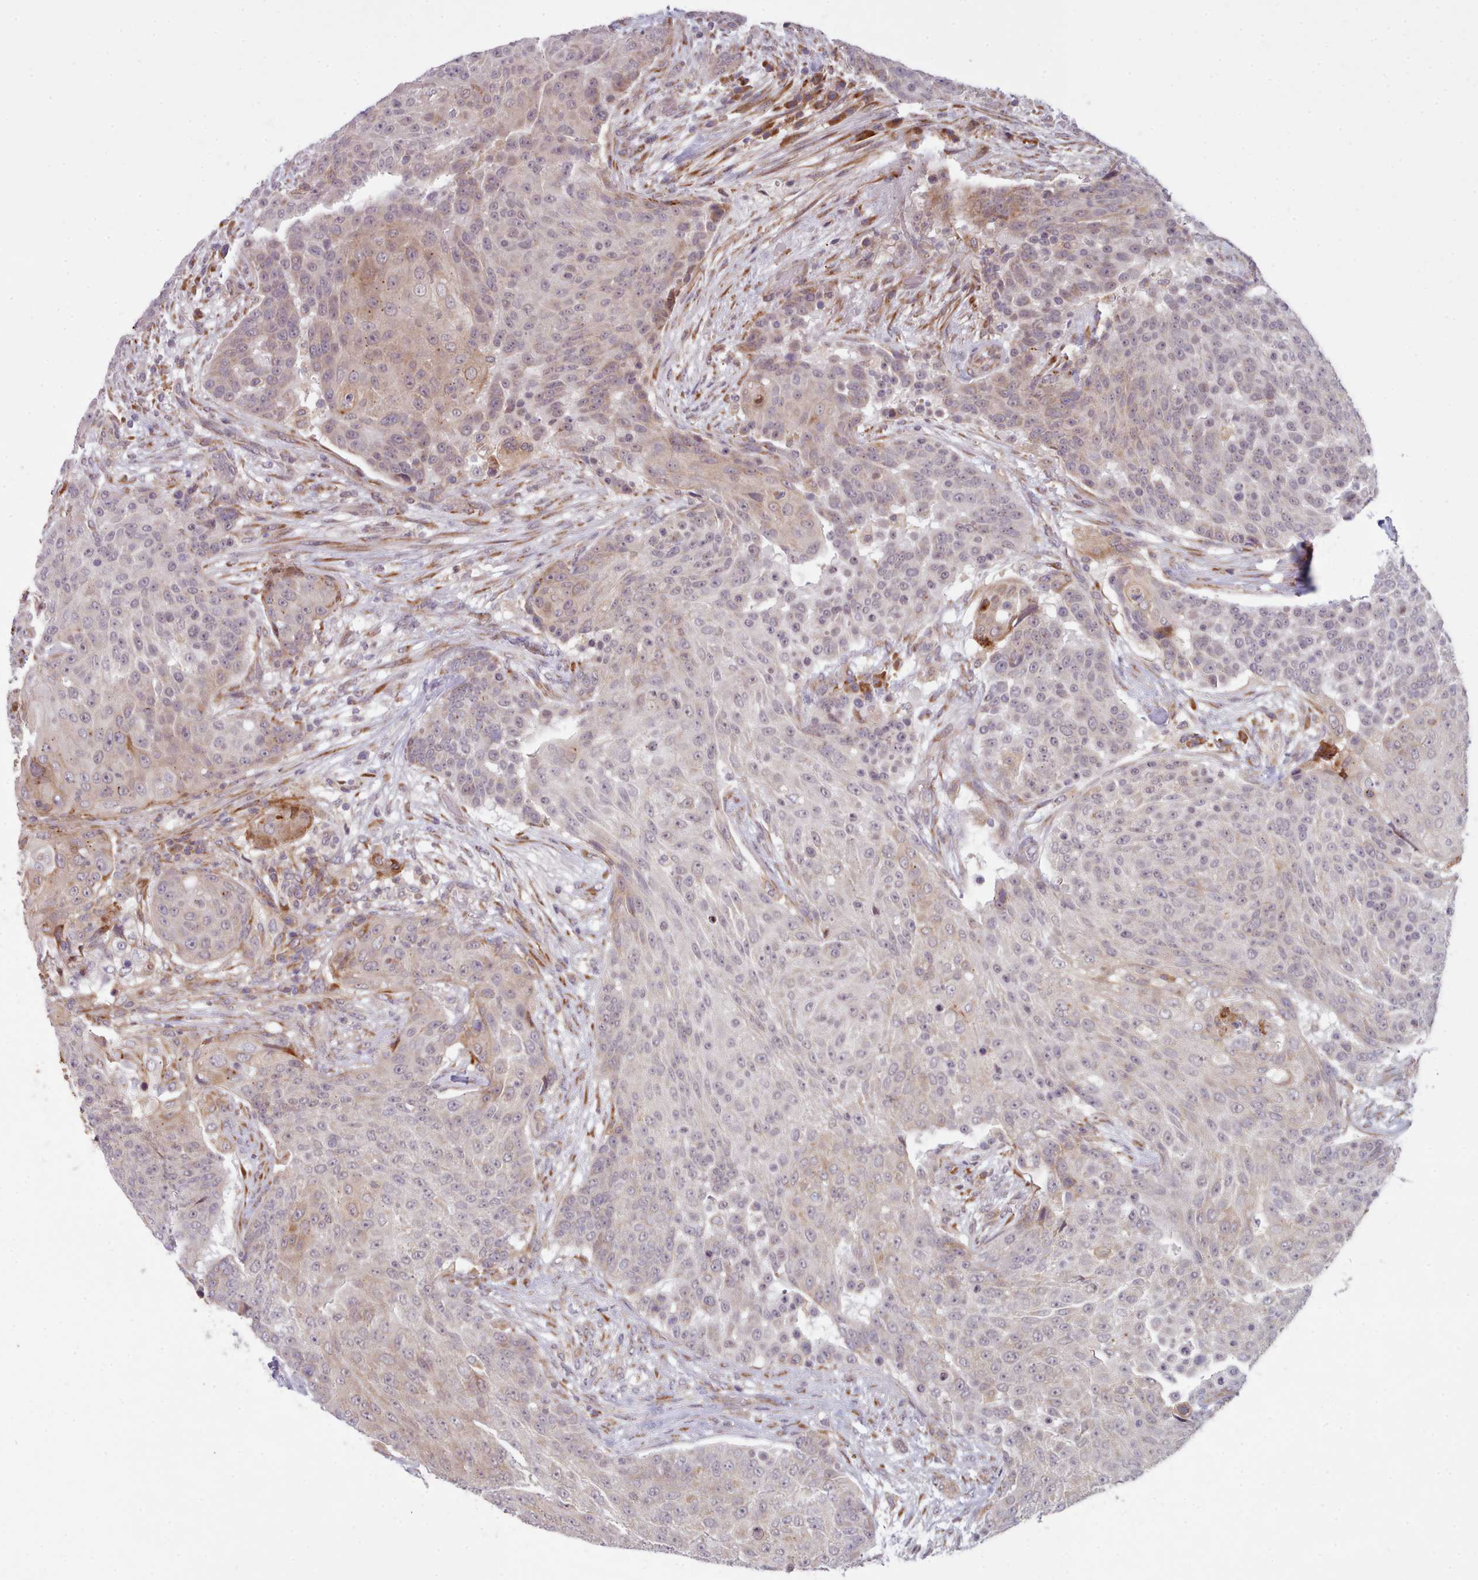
{"staining": {"intensity": "weak", "quantity": "25%-75%", "location": "cytoplasmic/membranous"}, "tissue": "urothelial cancer", "cell_type": "Tumor cells", "image_type": "cancer", "snomed": [{"axis": "morphology", "description": "Urothelial carcinoma, High grade"}, {"axis": "topography", "description": "Urinary bladder"}], "caption": "Urothelial cancer stained with immunohistochemistry reveals weak cytoplasmic/membranous positivity in about 25%-75% of tumor cells. (brown staining indicates protein expression, while blue staining denotes nuclei).", "gene": "TRIM26", "patient": {"sex": "female", "age": 63}}